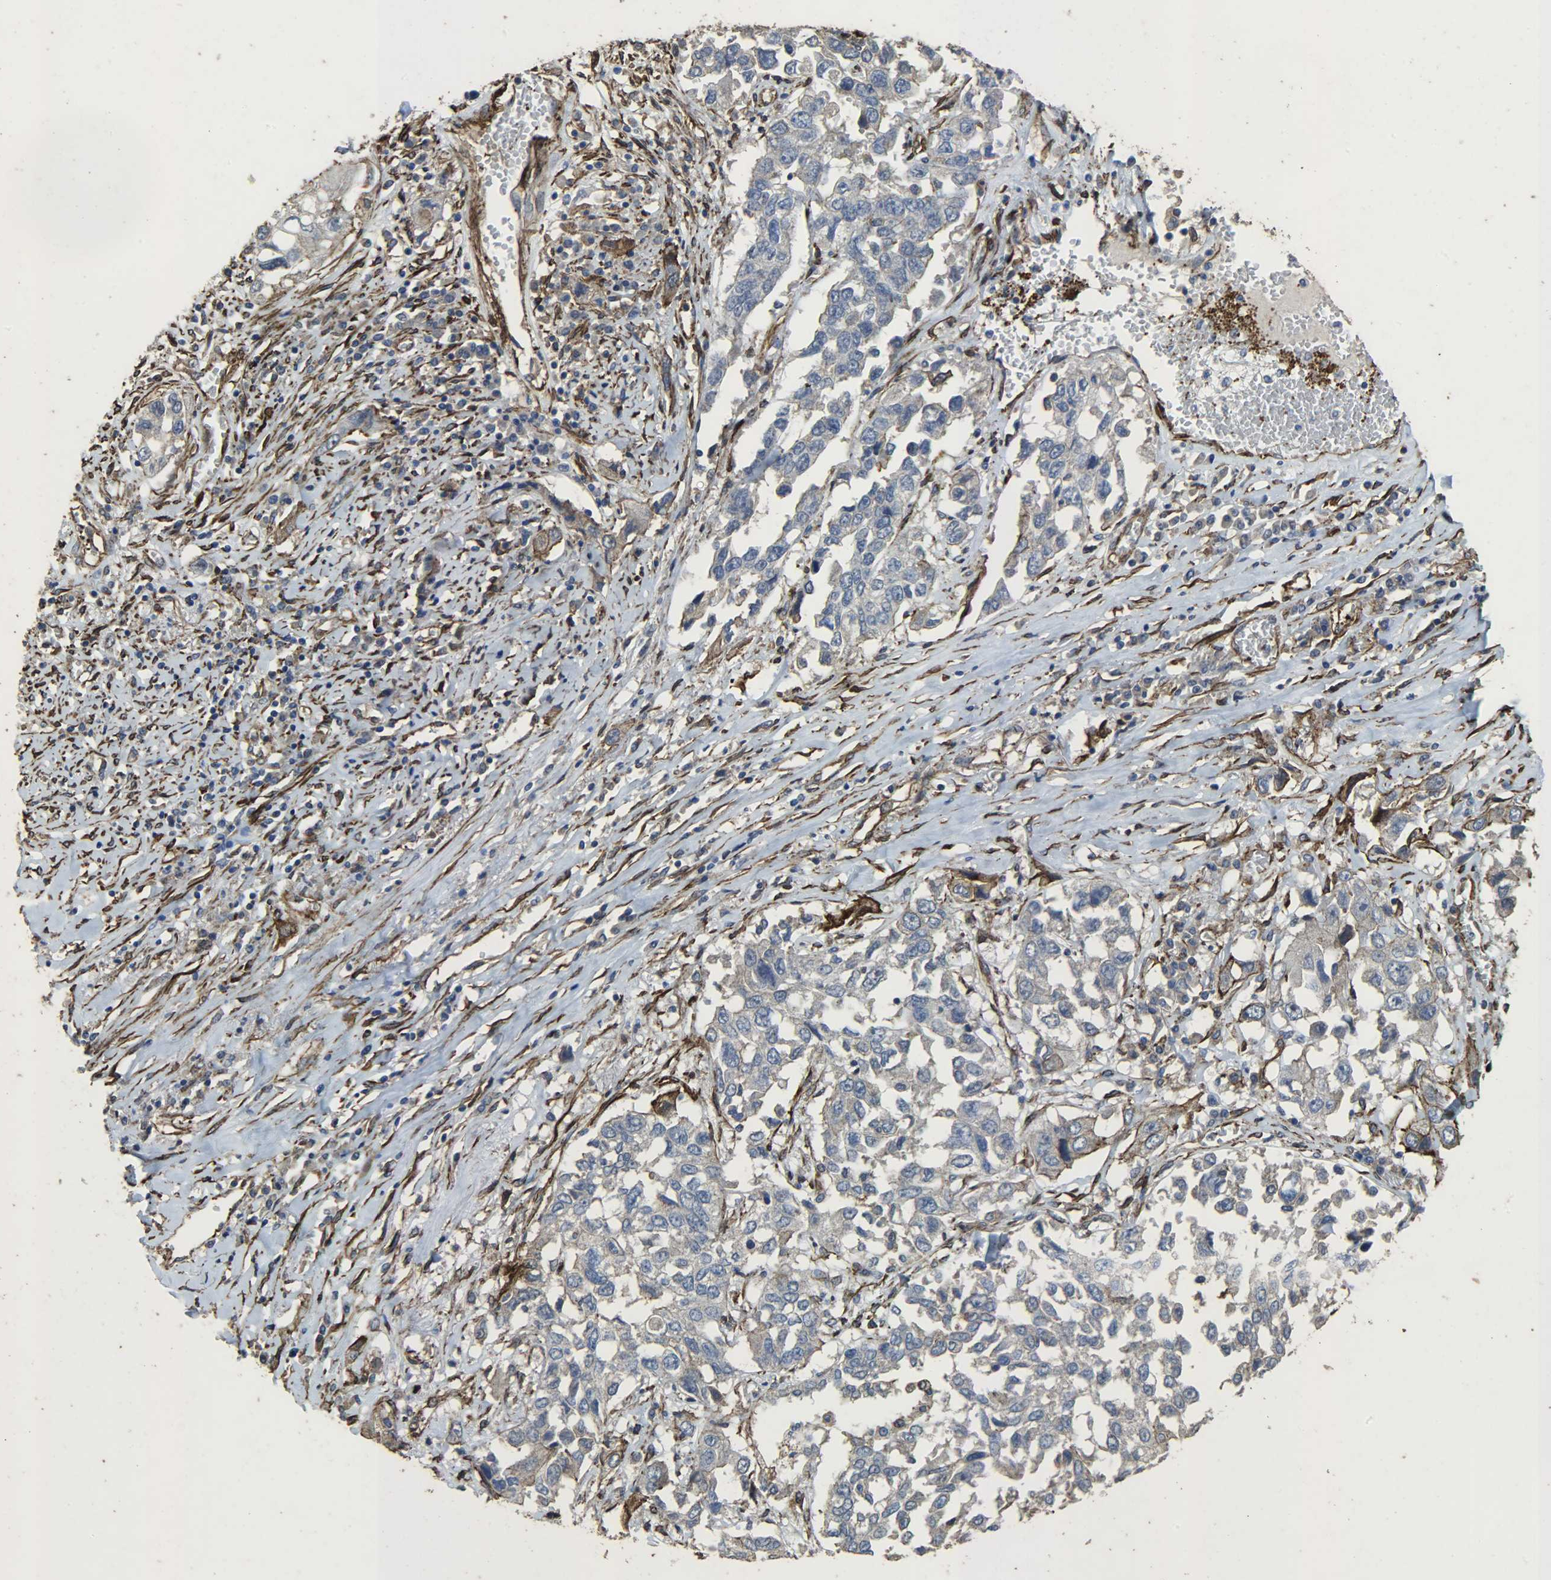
{"staining": {"intensity": "negative", "quantity": "none", "location": "none"}, "tissue": "lung cancer", "cell_type": "Tumor cells", "image_type": "cancer", "snomed": [{"axis": "morphology", "description": "Squamous cell carcinoma, NOS"}, {"axis": "topography", "description": "Lung"}], "caption": "The image displays no staining of tumor cells in squamous cell carcinoma (lung).", "gene": "TPM4", "patient": {"sex": "male", "age": 71}}